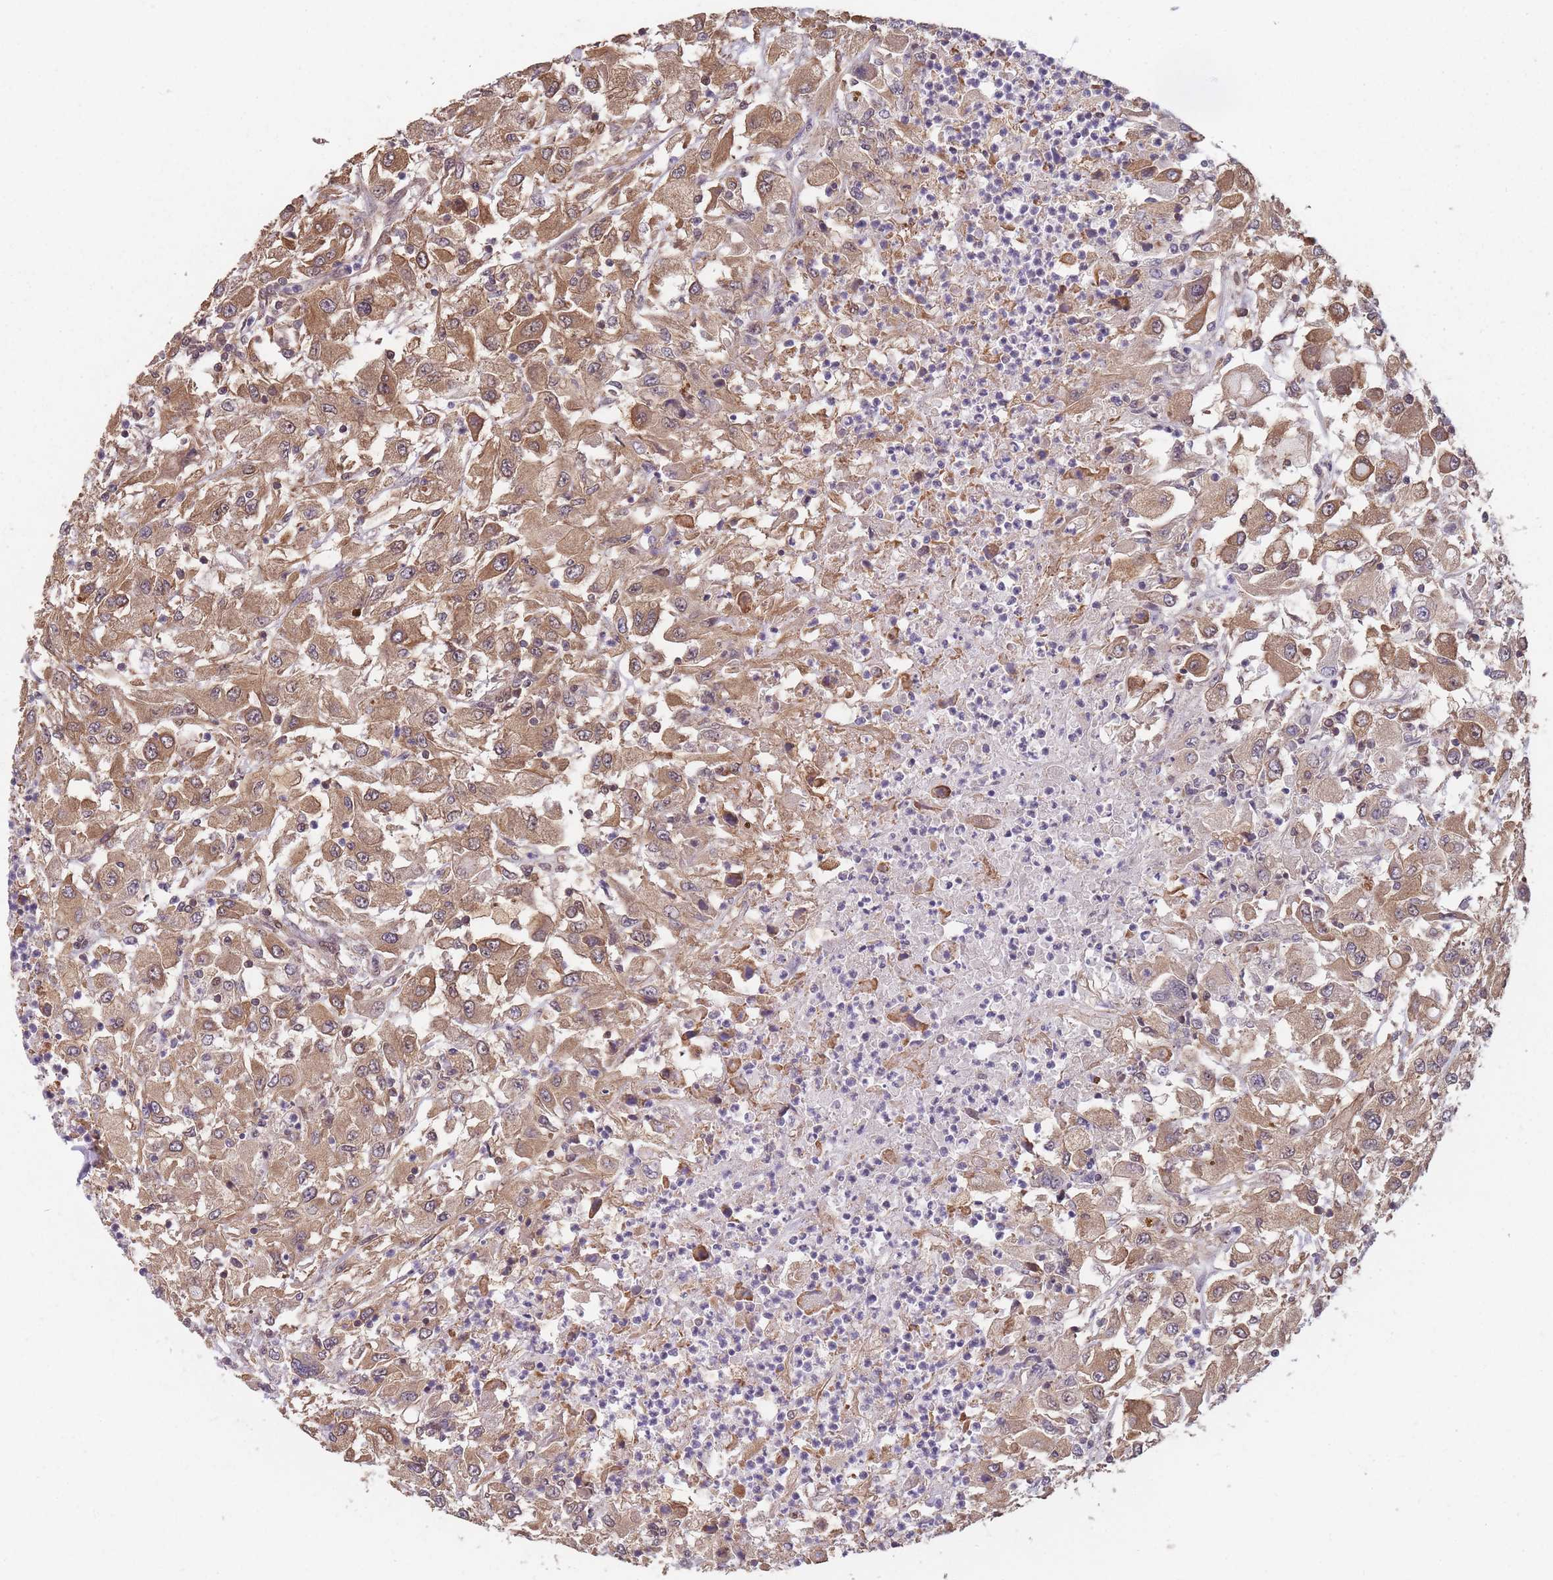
{"staining": {"intensity": "moderate", "quantity": ">75%", "location": "cytoplasmic/membranous,nuclear"}, "tissue": "renal cancer", "cell_type": "Tumor cells", "image_type": "cancer", "snomed": [{"axis": "morphology", "description": "Adenocarcinoma, NOS"}, {"axis": "topography", "description": "Kidney"}], "caption": "Tumor cells exhibit medium levels of moderate cytoplasmic/membranous and nuclear staining in approximately >75% of cells in renal cancer (adenocarcinoma). The staining was performed using DAB to visualize the protein expression in brown, while the nuclei were stained in blue with hematoxylin (Magnification: 20x).", "gene": "PPP6R3", "patient": {"sex": "female", "age": 67}}